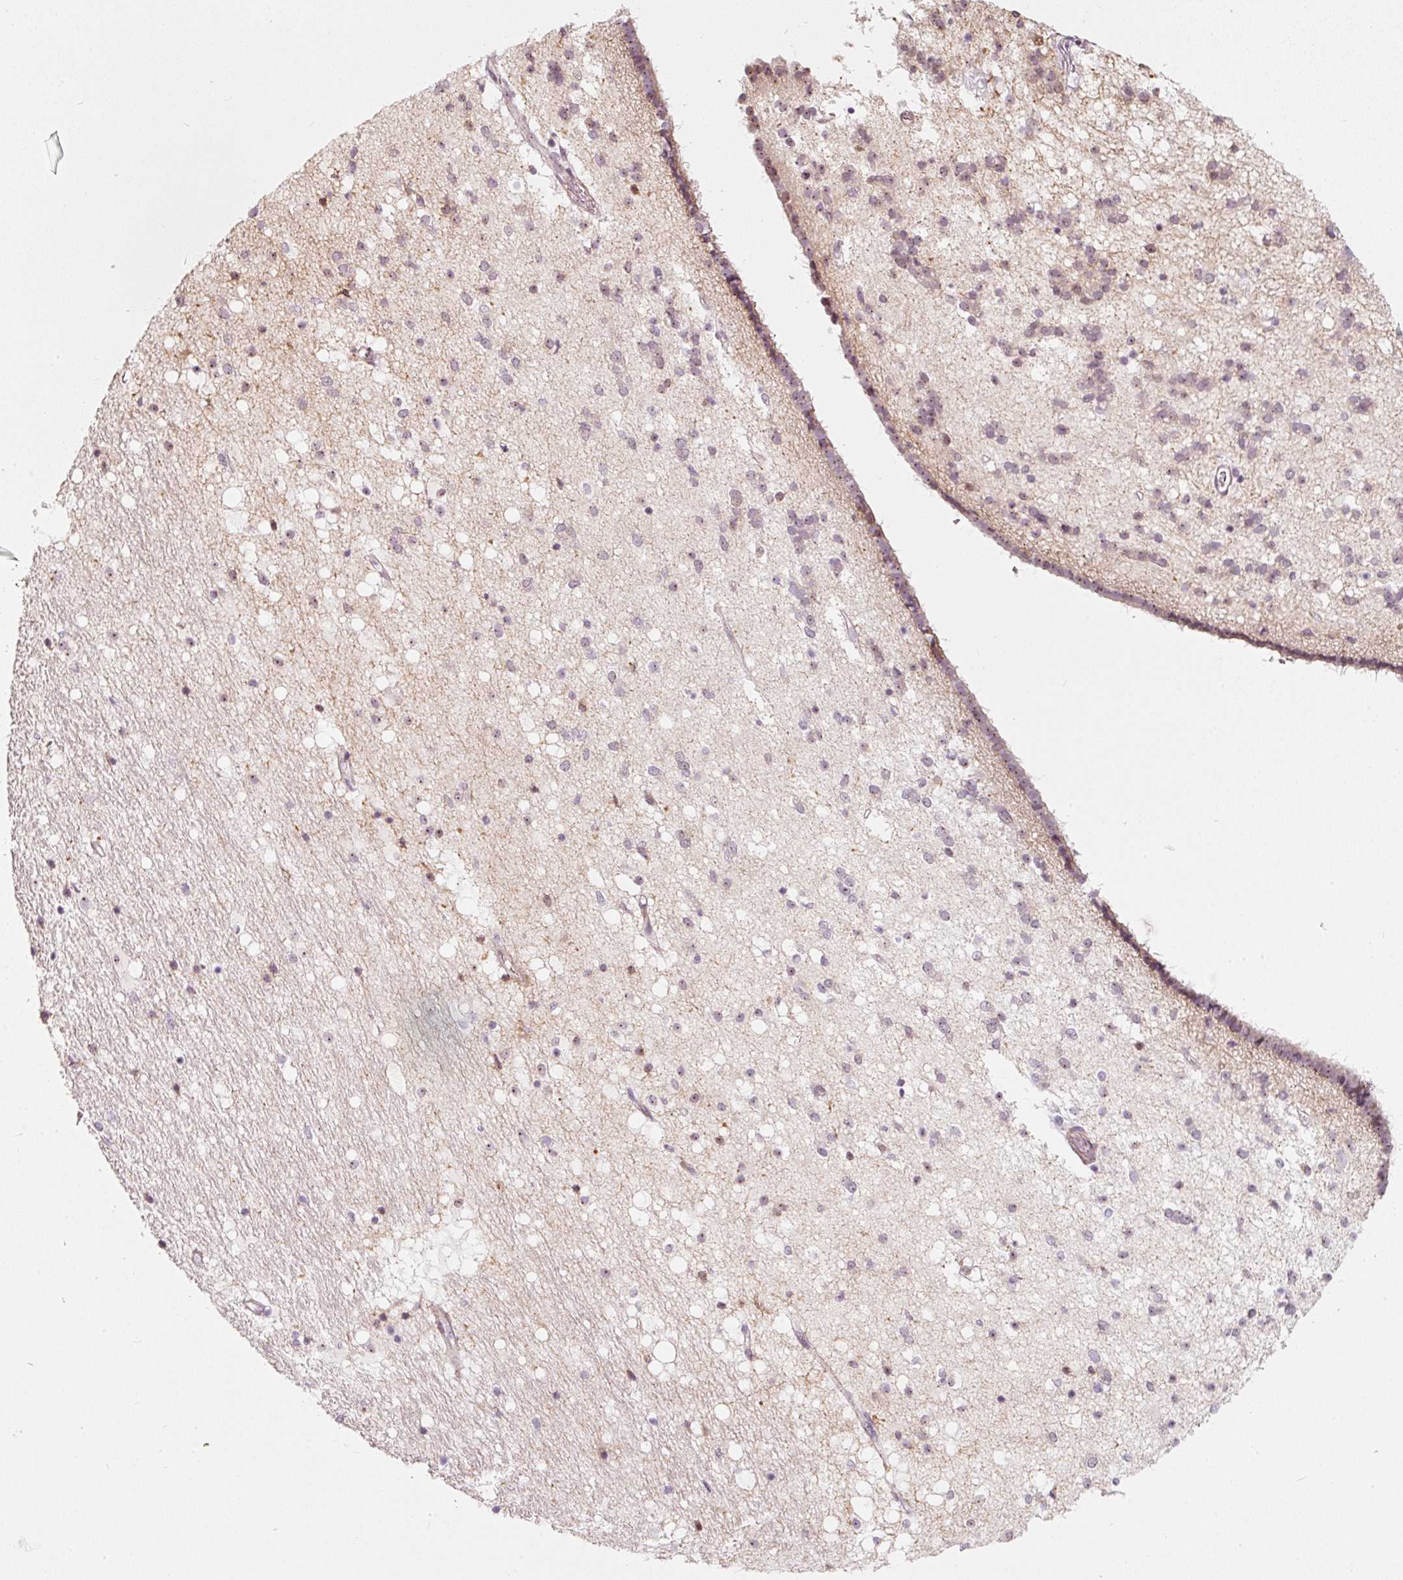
{"staining": {"intensity": "moderate", "quantity": "<25%", "location": "nuclear"}, "tissue": "caudate", "cell_type": "Glial cells", "image_type": "normal", "snomed": [{"axis": "morphology", "description": "Normal tissue, NOS"}, {"axis": "topography", "description": "Lateral ventricle wall"}], "caption": "A brown stain highlights moderate nuclear staining of a protein in glial cells of unremarkable caudate. (DAB = brown stain, brightfield microscopy at high magnification).", "gene": "MXRA8", "patient": {"sex": "male", "age": 37}}